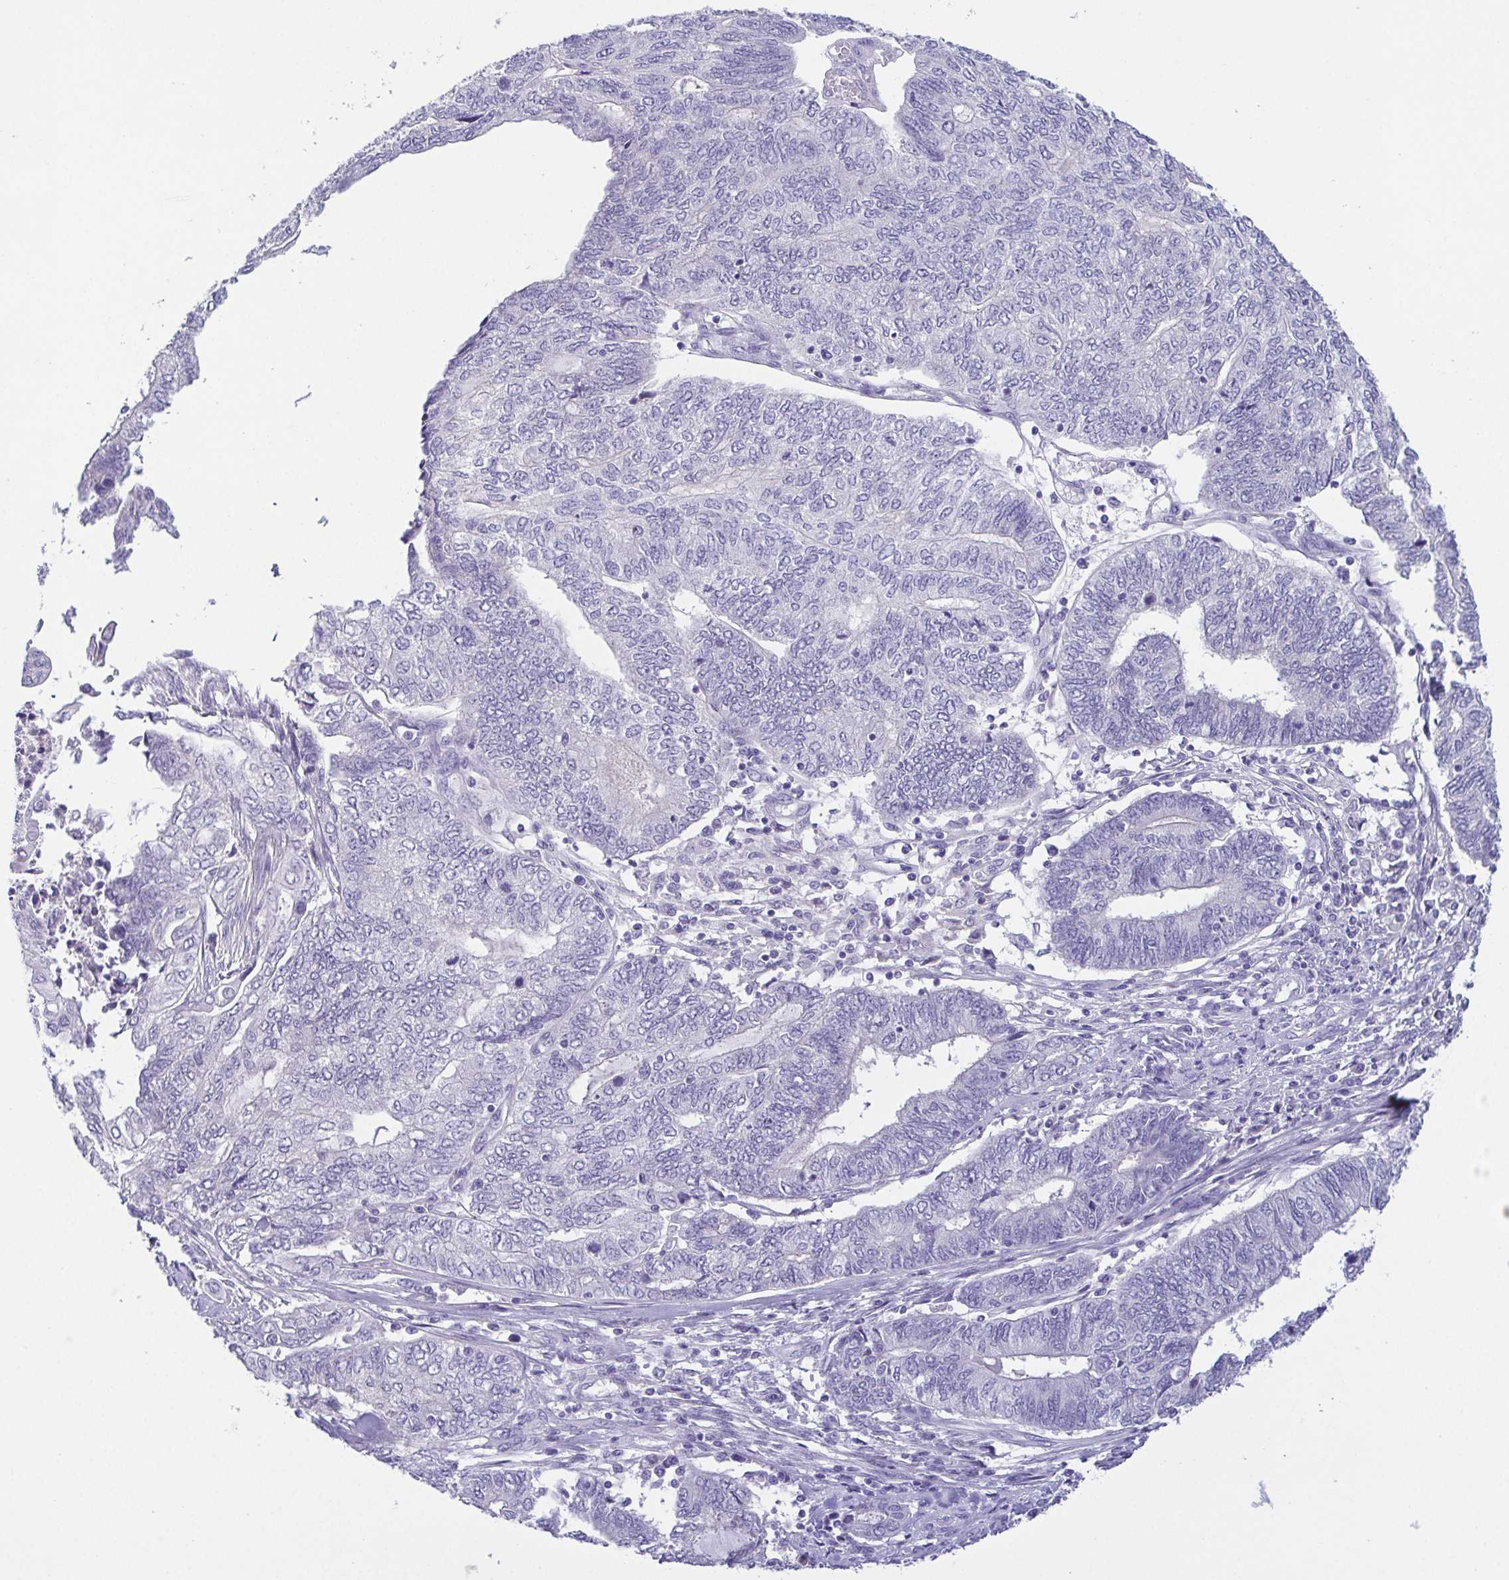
{"staining": {"intensity": "negative", "quantity": "none", "location": "none"}, "tissue": "endometrial cancer", "cell_type": "Tumor cells", "image_type": "cancer", "snomed": [{"axis": "morphology", "description": "Adenocarcinoma, NOS"}, {"axis": "topography", "description": "Uterus"}, {"axis": "topography", "description": "Endometrium"}], "caption": "High power microscopy micrograph of an IHC photomicrograph of adenocarcinoma (endometrial), revealing no significant expression in tumor cells.", "gene": "HAPLN2", "patient": {"sex": "female", "age": 70}}